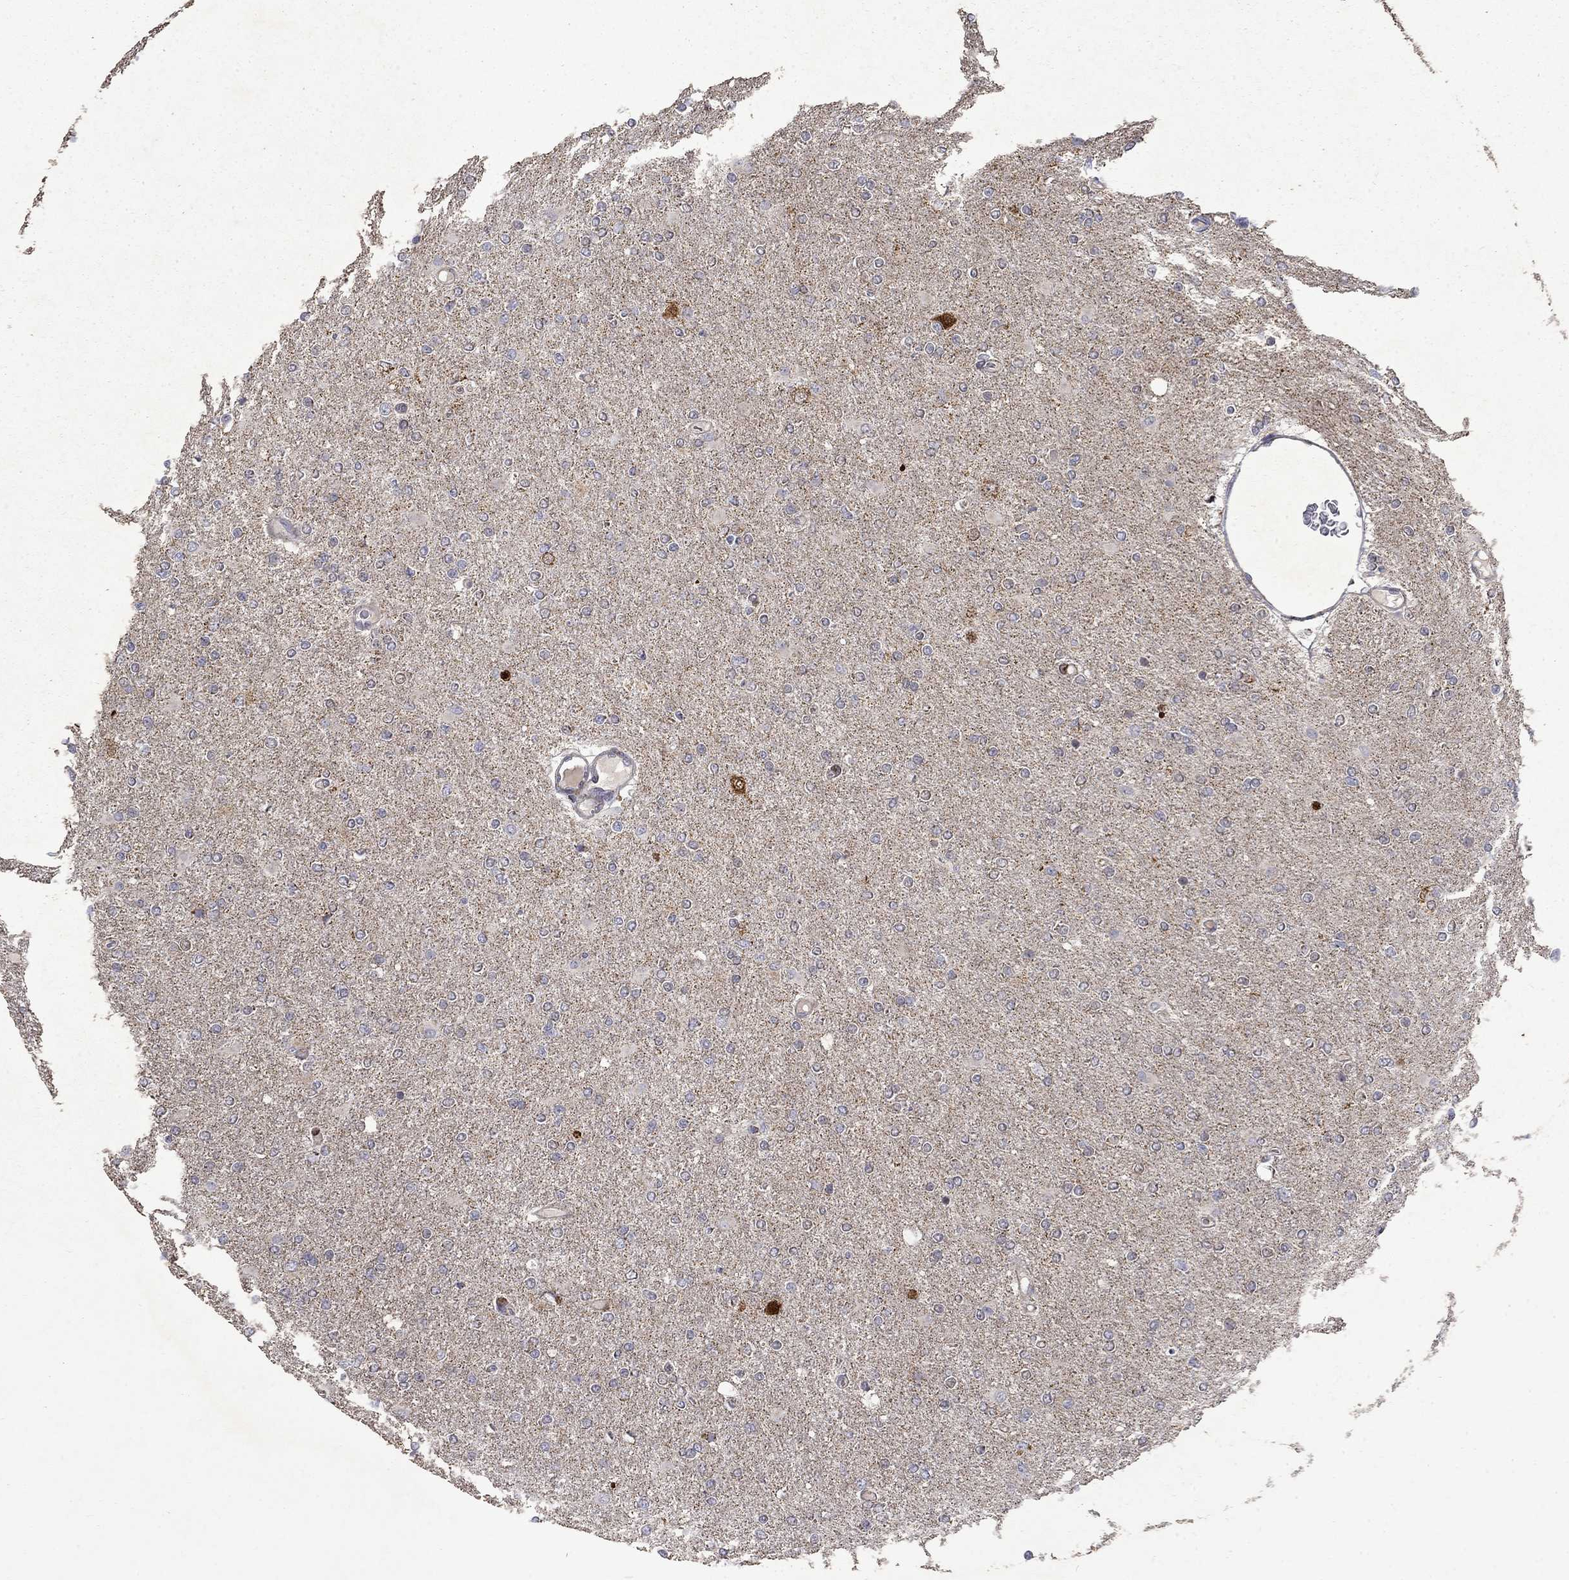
{"staining": {"intensity": "negative", "quantity": "none", "location": "none"}, "tissue": "glioma", "cell_type": "Tumor cells", "image_type": "cancer", "snomed": [{"axis": "morphology", "description": "Glioma, malignant, High grade"}, {"axis": "topography", "description": "Cerebral cortex"}], "caption": "Immunohistochemical staining of malignant high-grade glioma demonstrates no significant expression in tumor cells. (Brightfield microscopy of DAB immunohistochemistry at high magnification).", "gene": "PCBP3", "patient": {"sex": "male", "age": 70}}